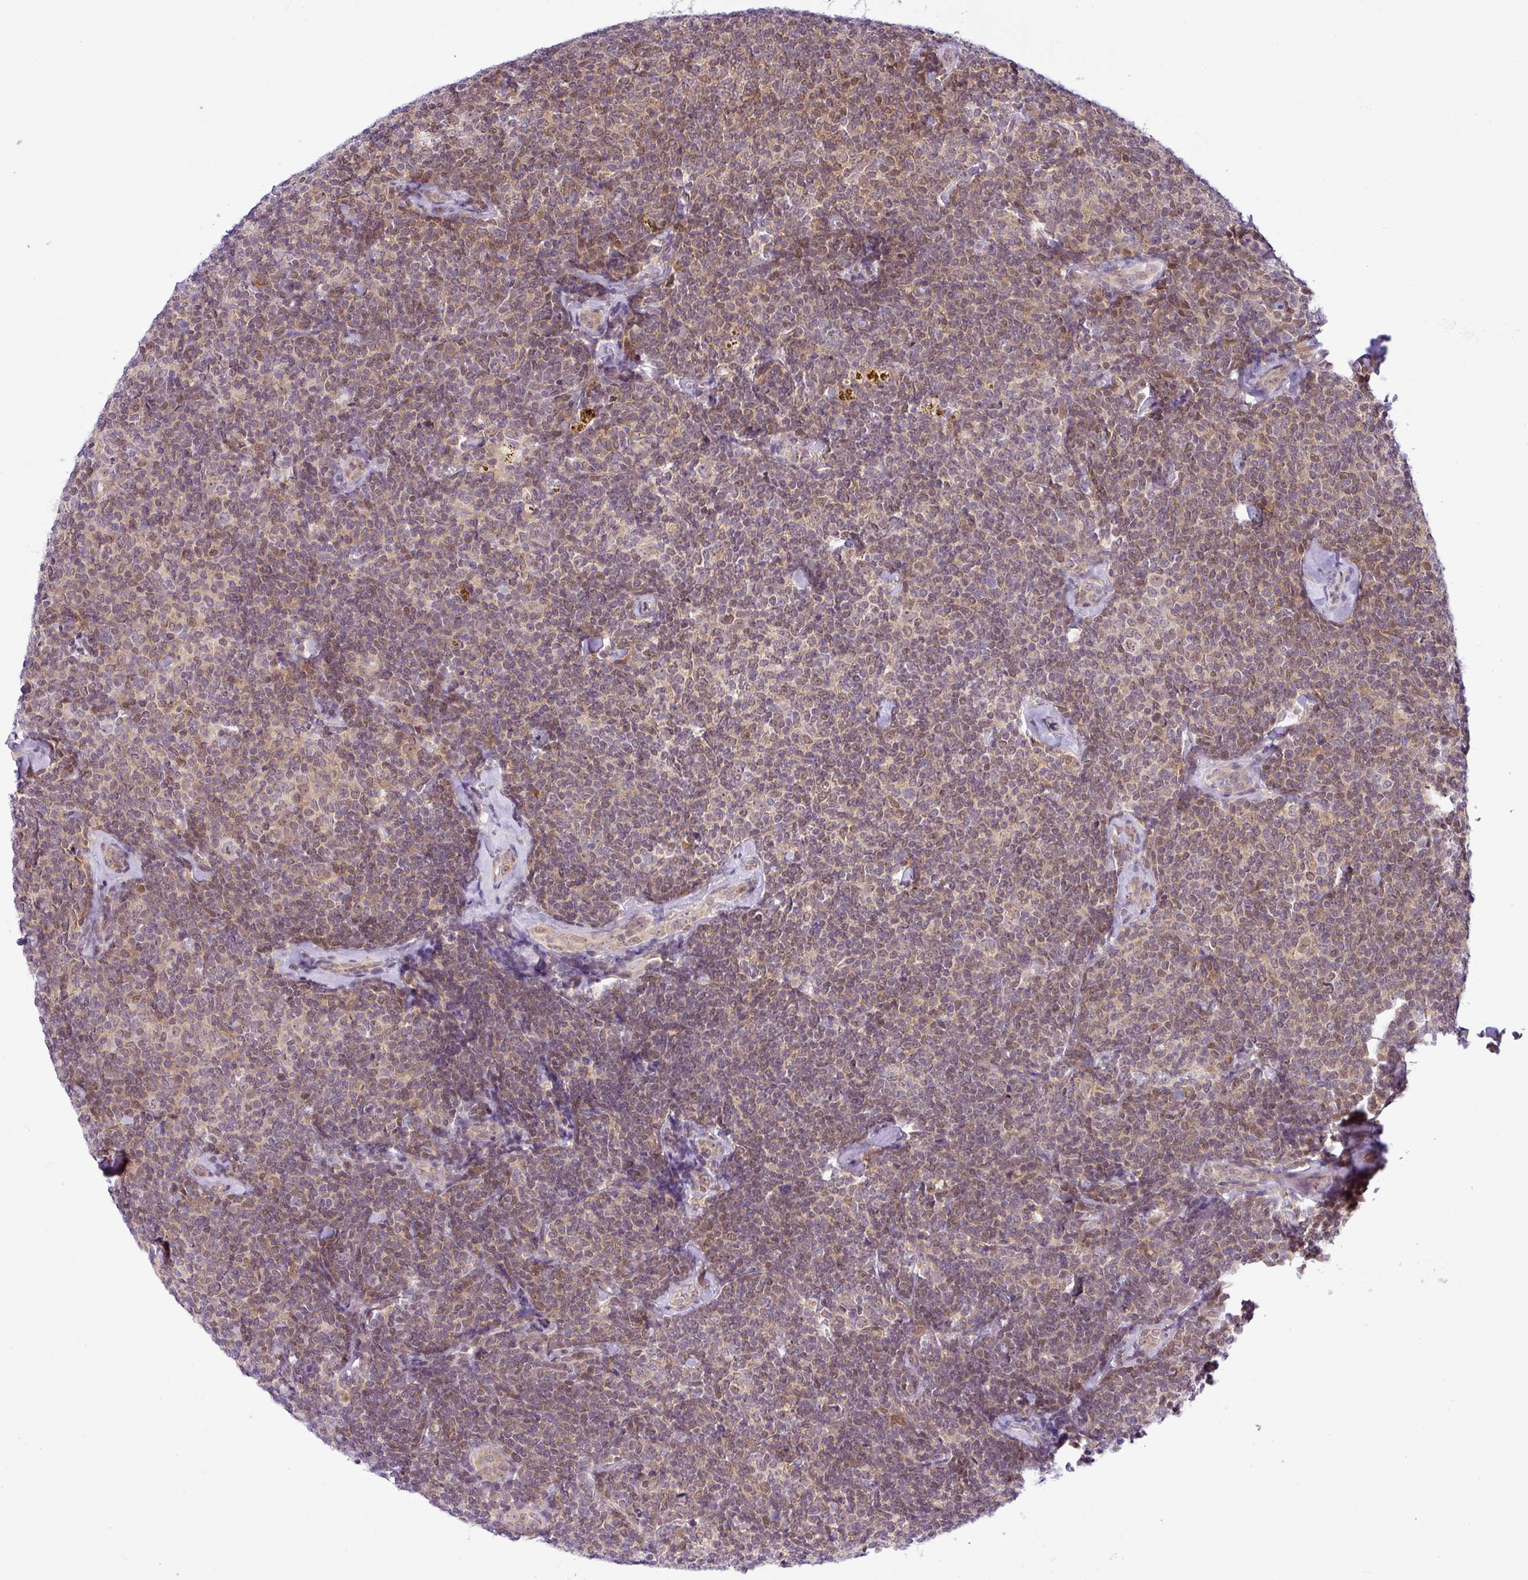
{"staining": {"intensity": "weak", "quantity": "25%-75%", "location": "cytoplasmic/membranous"}, "tissue": "lymphoma", "cell_type": "Tumor cells", "image_type": "cancer", "snomed": [{"axis": "morphology", "description": "Malignant lymphoma, non-Hodgkin's type, Low grade"}, {"axis": "topography", "description": "Lymph node"}], "caption": "Immunohistochemistry staining of lymphoma, which displays low levels of weak cytoplasmic/membranous staining in approximately 25%-75% of tumor cells indicating weak cytoplasmic/membranous protein staining. The staining was performed using DAB (3,3'-diaminobenzidine) (brown) for protein detection and nuclei were counterstained in hematoxylin (blue).", "gene": "NDUFB2", "patient": {"sex": "female", "age": 56}}